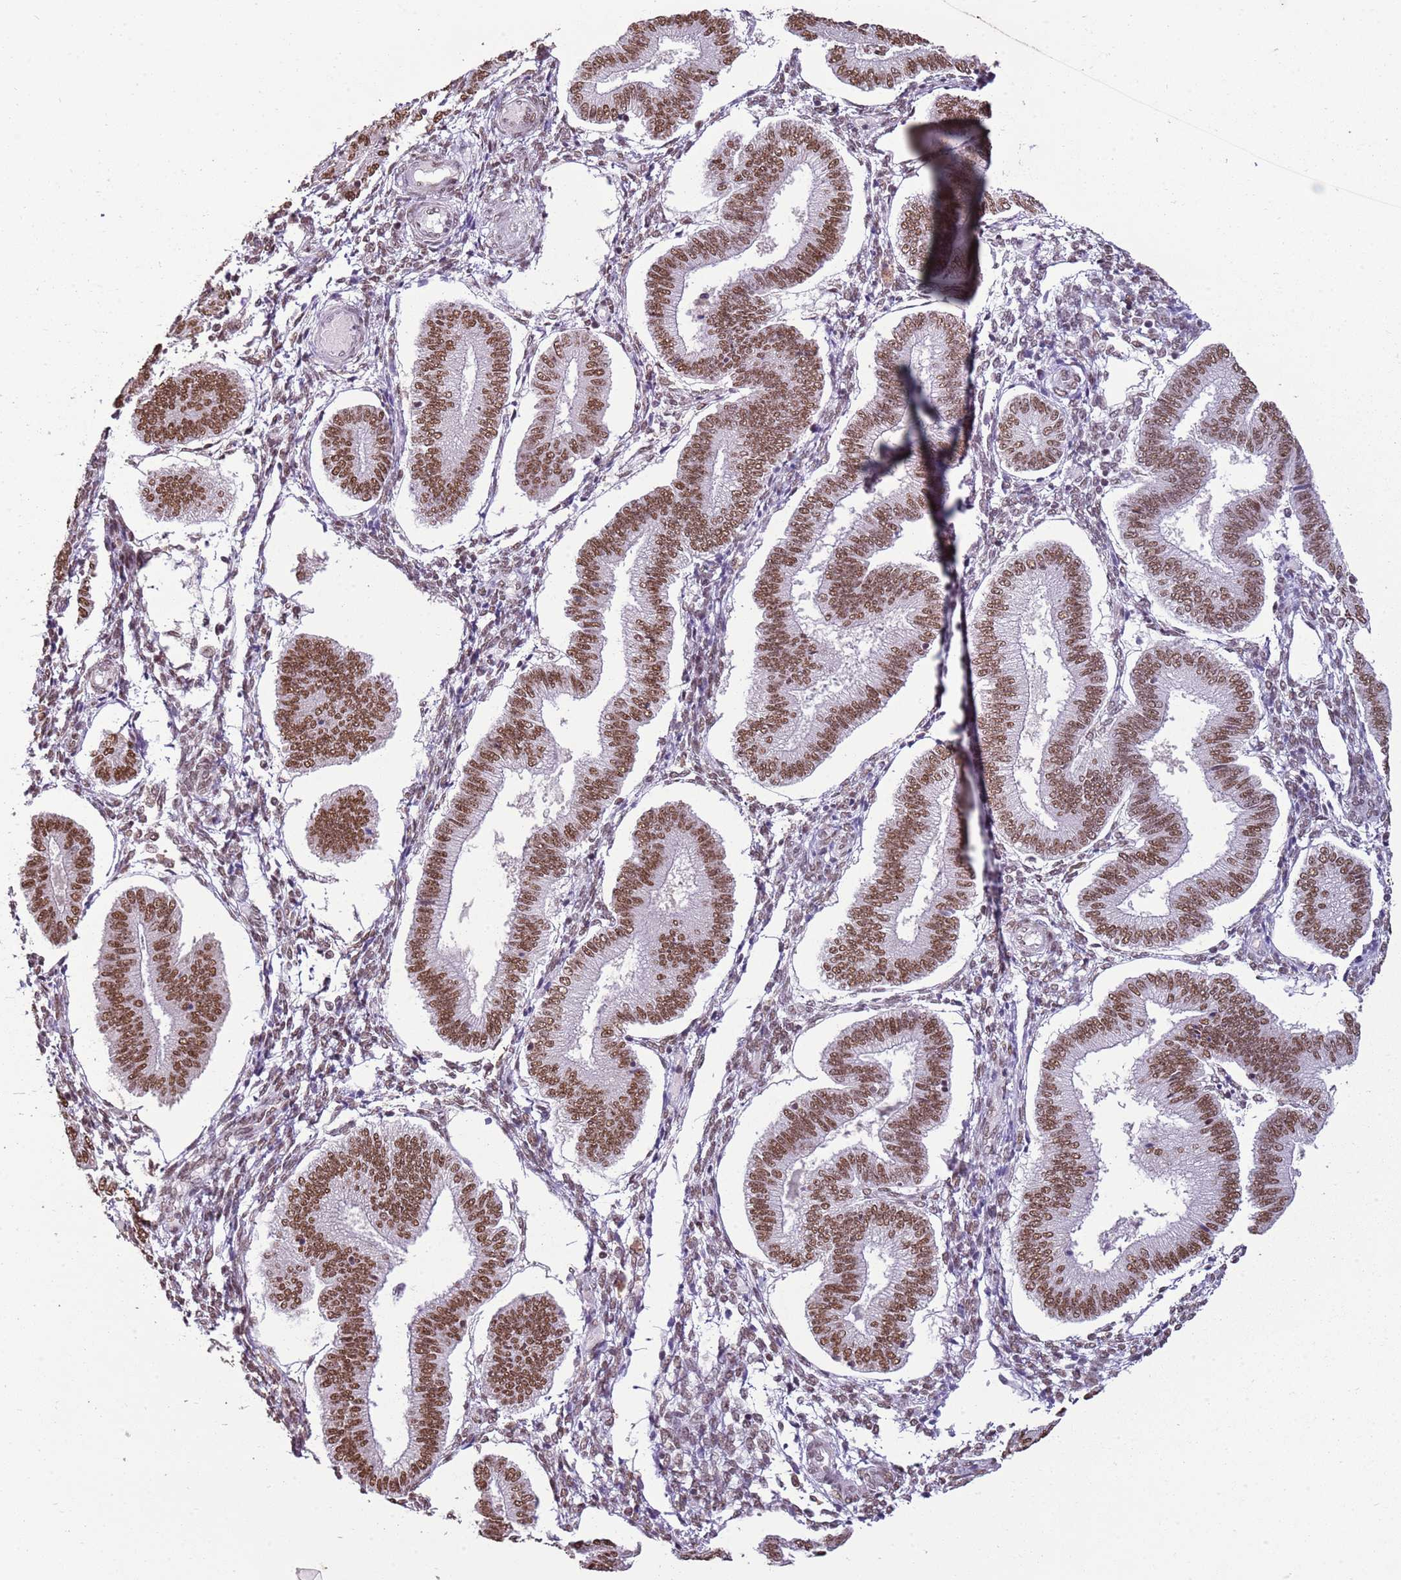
{"staining": {"intensity": "moderate", "quantity": "25%-75%", "location": "nuclear"}, "tissue": "endometrium", "cell_type": "Cells in endometrial stroma", "image_type": "normal", "snomed": [{"axis": "morphology", "description": "Normal tissue, NOS"}, {"axis": "topography", "description": "Endometrium"}], "caption": "DAB (3,3'-diaminobenzidine) immunohistochemical staining of unremarkable endometrium demonstrates moderate nuclear protein positivity in about 25%-75% of cells in endometrial stroma.", "gene": "ARL14EP", "patient": {"sex": "female", "age": 39}}